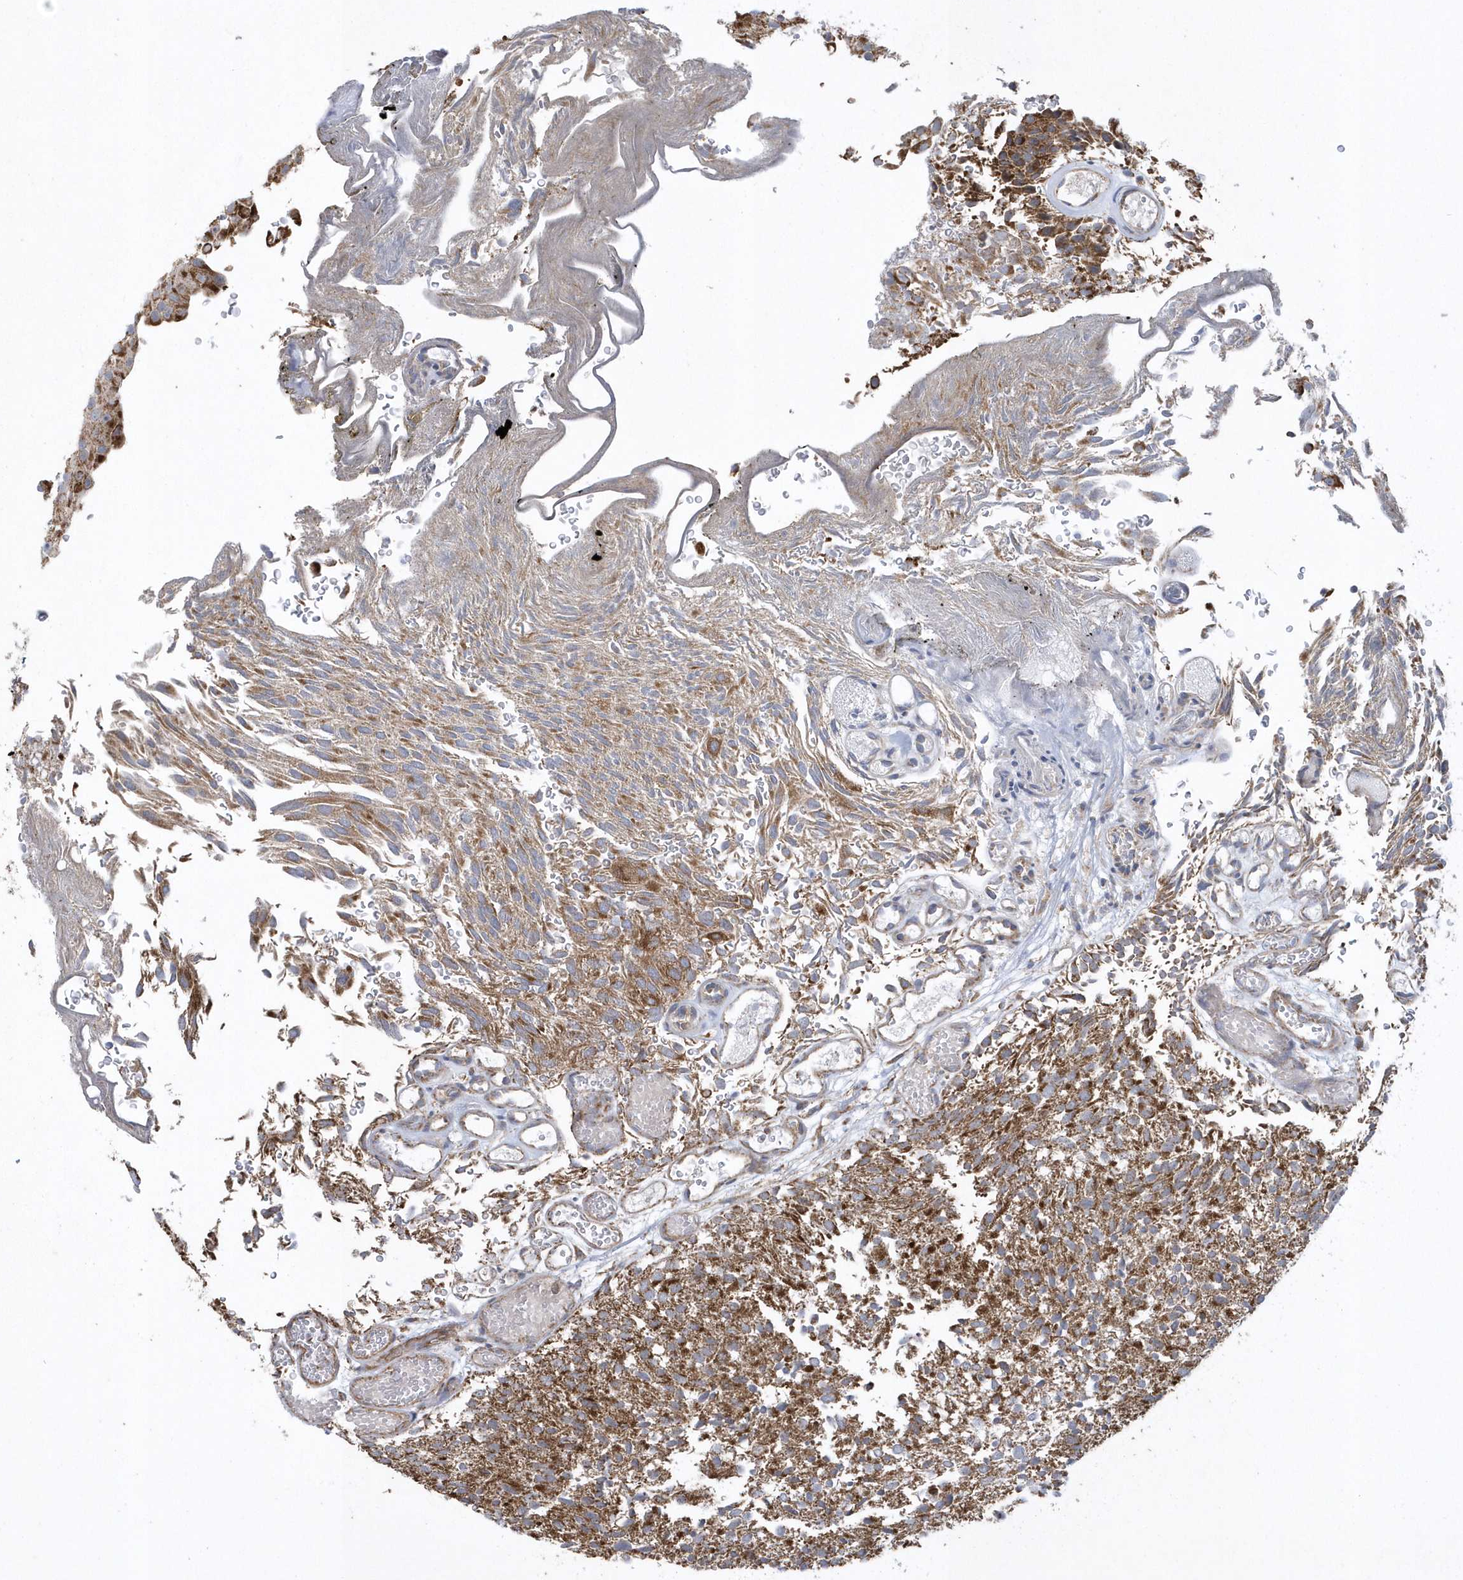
{"staining": {"intensity": "strong", "quantity": ">75%", "location": "cytoplasmic/membranous"}, "tissue": "urothelial cancer", "cell_type": "Tumor cells", "image_type": "cancer", "snomed": [{"axis": "morphology", "description": "Urothelial carcinoma, Low grade"}, {"axis": "topography", "description": "Urinary bladder"}], "caption": "A high-resolution histopathology image shows IHC staining of urothelial cancer, which exhibits strong cytoplasmic/membranous staining in about >75% of tumor cells.", "gene": "SLX9", "patient": {"sex": "male", "age": 78}}